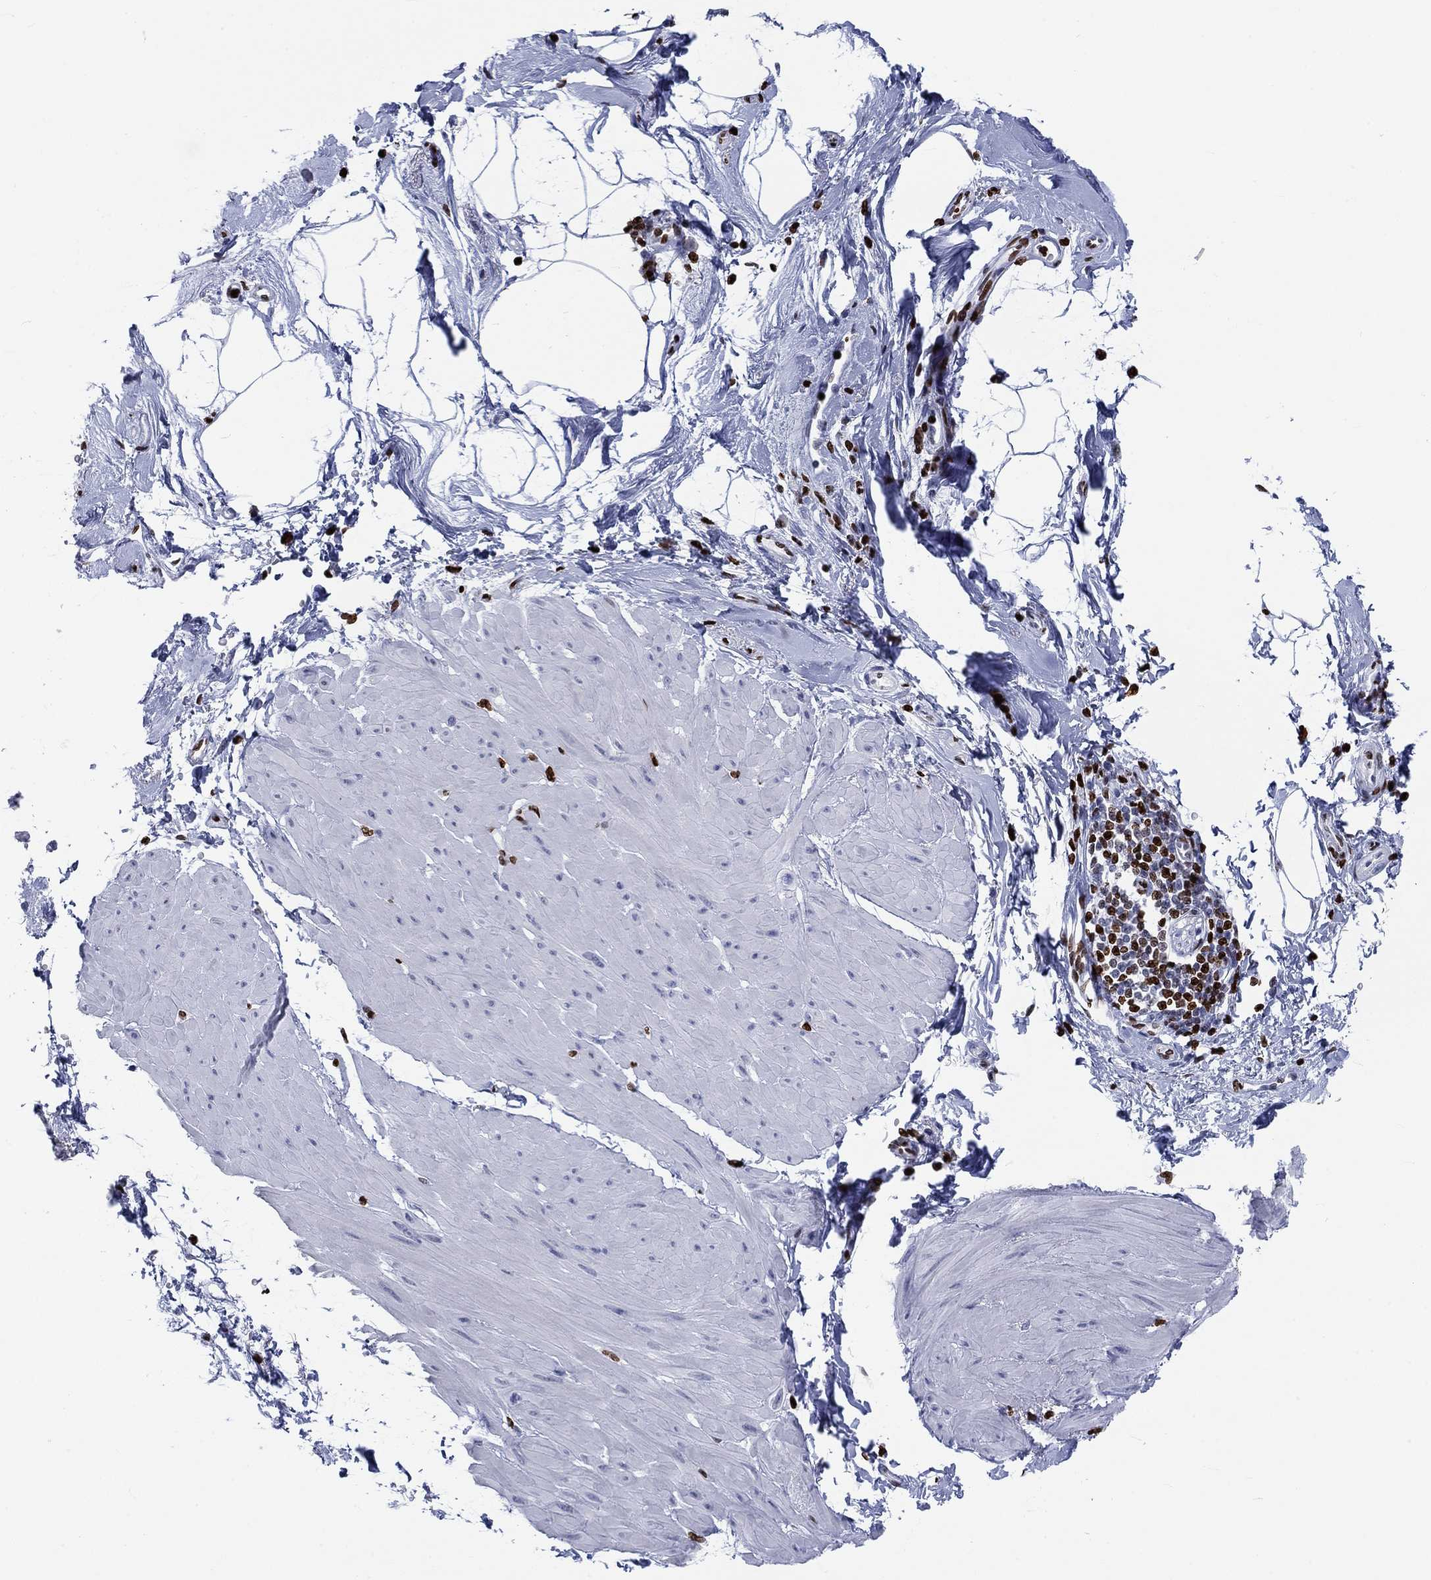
{"staining": {"intensity": "negative", "quantity": "none", "location": "none"}, "tissue": "smooth muscle", "cell_type": "Smooth muscle cells", "image_type": "normal", "snomed": [{"axis": "morphology", "description": "Normal tissue, NOS"}, {"axis": "topography", "description": "Adipose tissue"}, {"axis": "topography", "description": "Smooth muscle"}, {"axis": "topography", "description": "Peripheral nerve tissue"}], "caption": "Smooth muscle cells show no significant protein staining in benign smooth muscle. (DAB (3,3'-diaminobenzidine) immunohistochemistry (IHC) with hematoxylin counter stain).", "gene": "H1", "patient": {"sex": "male", "age": 83}}